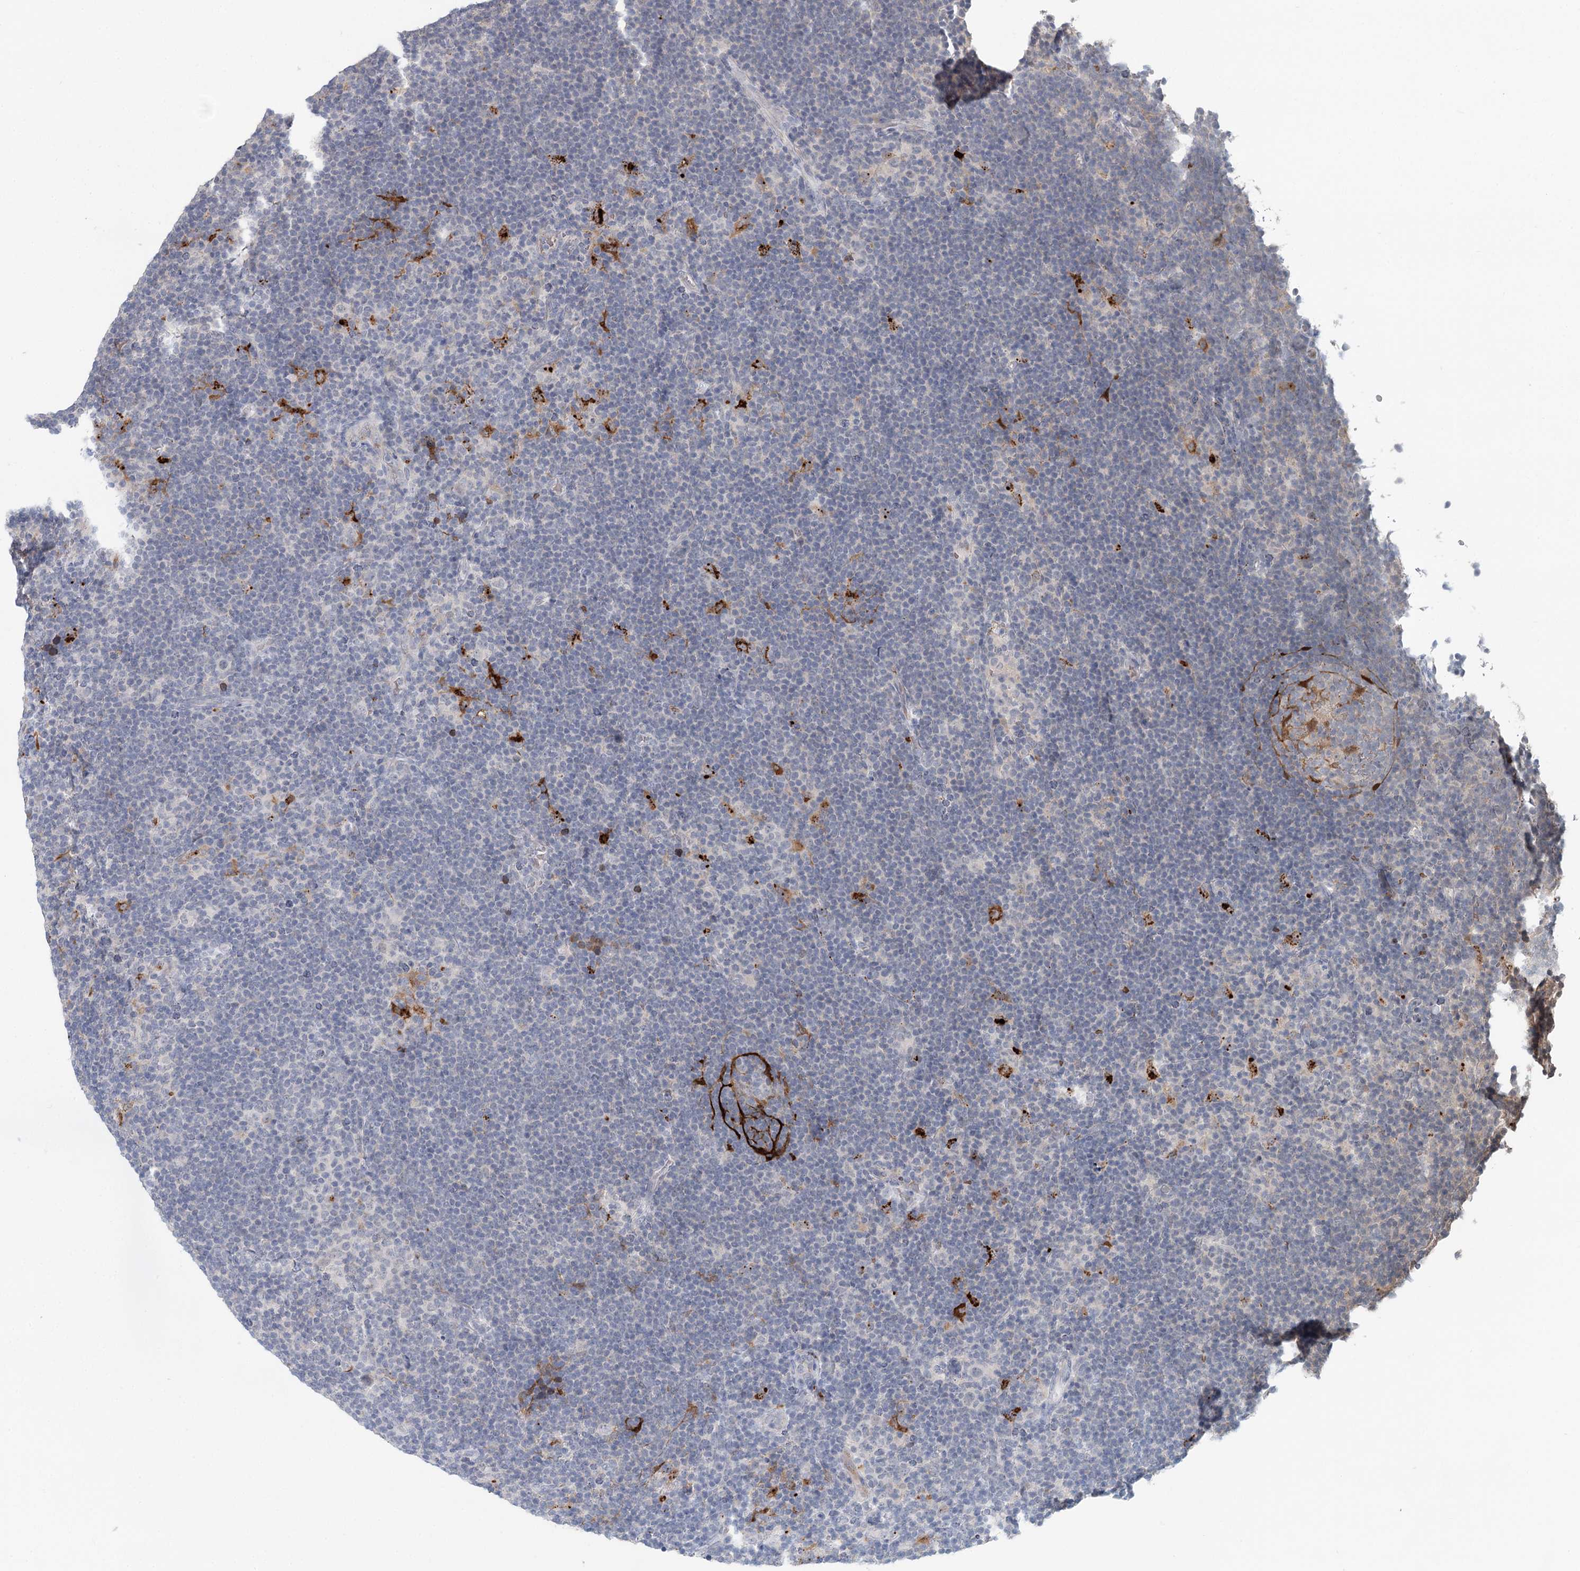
{"staining": {"intensity": "negative", "quantity": "none", "location": "none"}, "tissue": "lymphoma", "cell_type": "Tumor cells", "image_type": "cancer", "snomed": [{"axis": "morphology", "description": "Hodgkin's disease, NOS"}, {"axis": "topography", "description": "Lymph node"}], "caption": "This is a micrograph of immunohistochemistry staining of lymphoma, which shows no staining in tumor cells.", "gene": "FBXO7", "patient": {"sex": "female", "age": 57}}